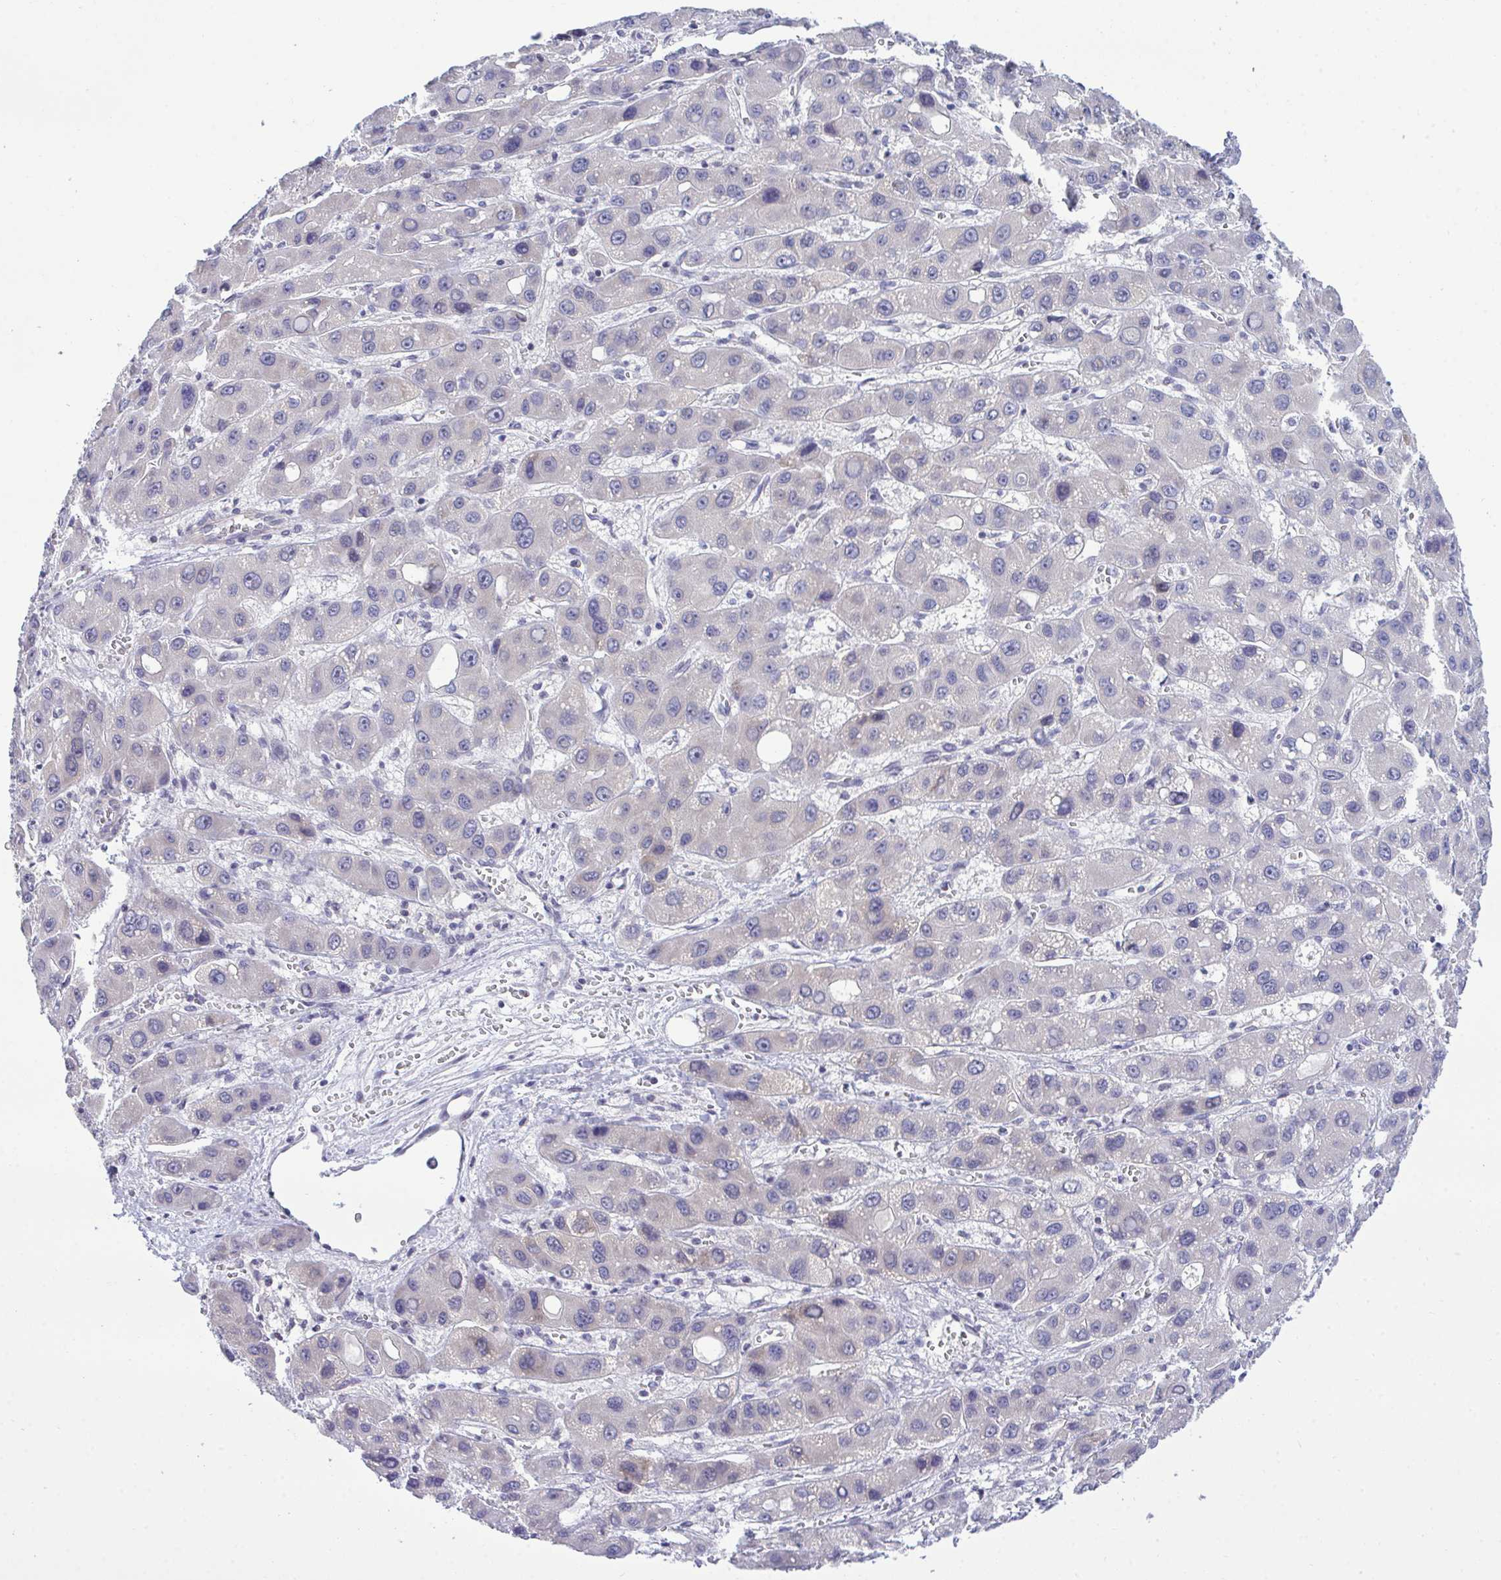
{"staining": {"intensity": "negative", "quantity": "none", "location": "none"}, "tissue": "liver cancer", "cell_type": "Tumor cells", "image_type": "cancer", "snomed": [{"axis": "morphology", "description": "Carcinoma, Hepatocellular, NOS"}, {"axis": "topography", "description": "Liver"}], "caption": "Tumor cells are negative for brown protein staining in liver hepatocellular carcinoma.", "gene": "PIGK", "patient": {"sex": "male", "age": 55}}